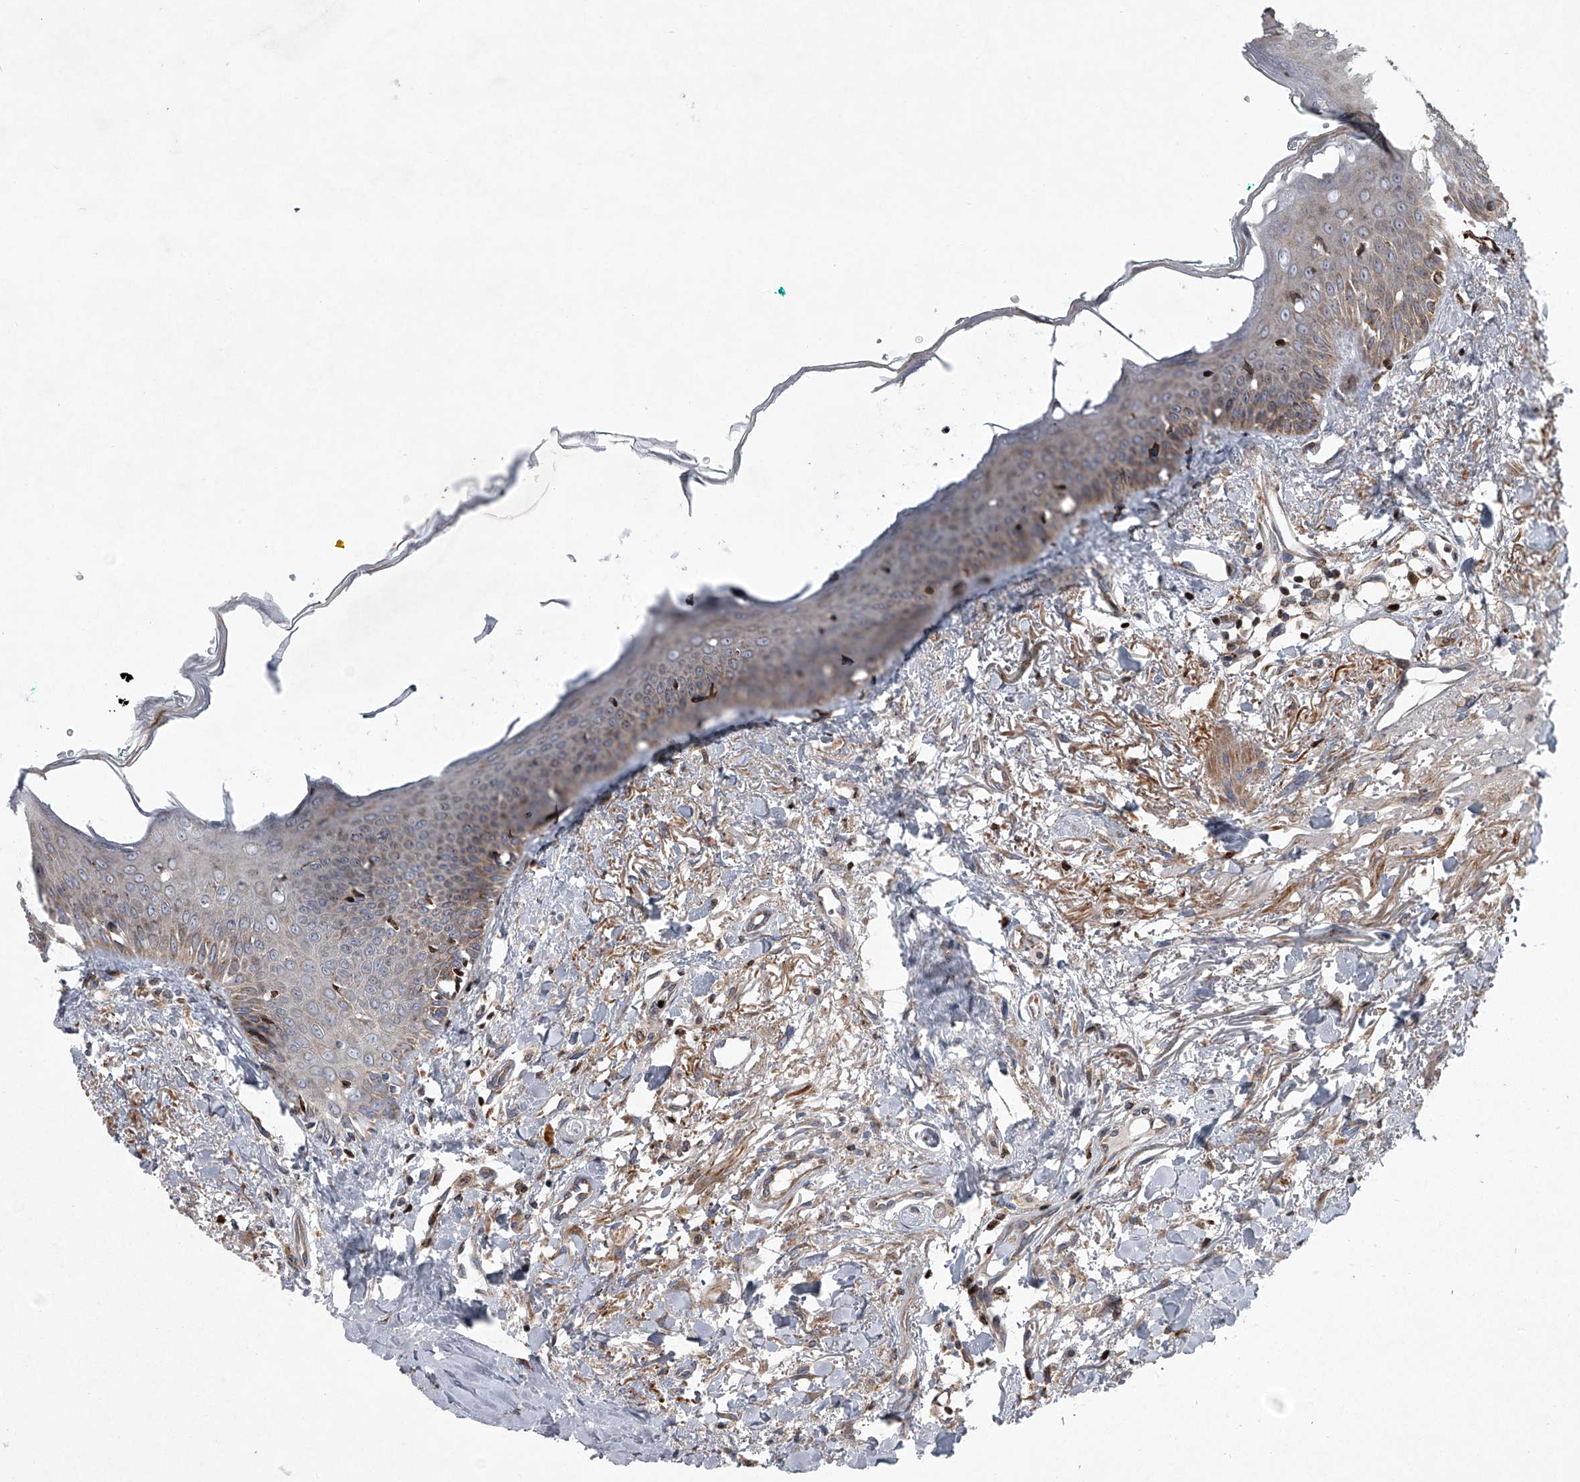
{"staining": {"intensity": "strong", "quantity": "25%-75%", "location": "cytoplasmic/membranous,nuclear"}, "tissue": "oral mucosa", "cell_type": "Squamous epithelial cells", "image_type": "normal", "snomed": [{"axis": "morphology", "description": "Normal tissue, NOS"}, {"axis": "topography", "description": "Oral tissue"}], "caption": "Benign oral mucosa demonstrates strong cytoplasmic/membranous,nuclear staining in approximately 25%-75% of squamous epithelial cells The staining was performed using DAB to visualize the protein expression in brown, while the nuclei were stained in blue with hematoxylin (Magnification: 20x)..", "gene": "STRADA", "patient": {"sex": "female", "age": 70}}